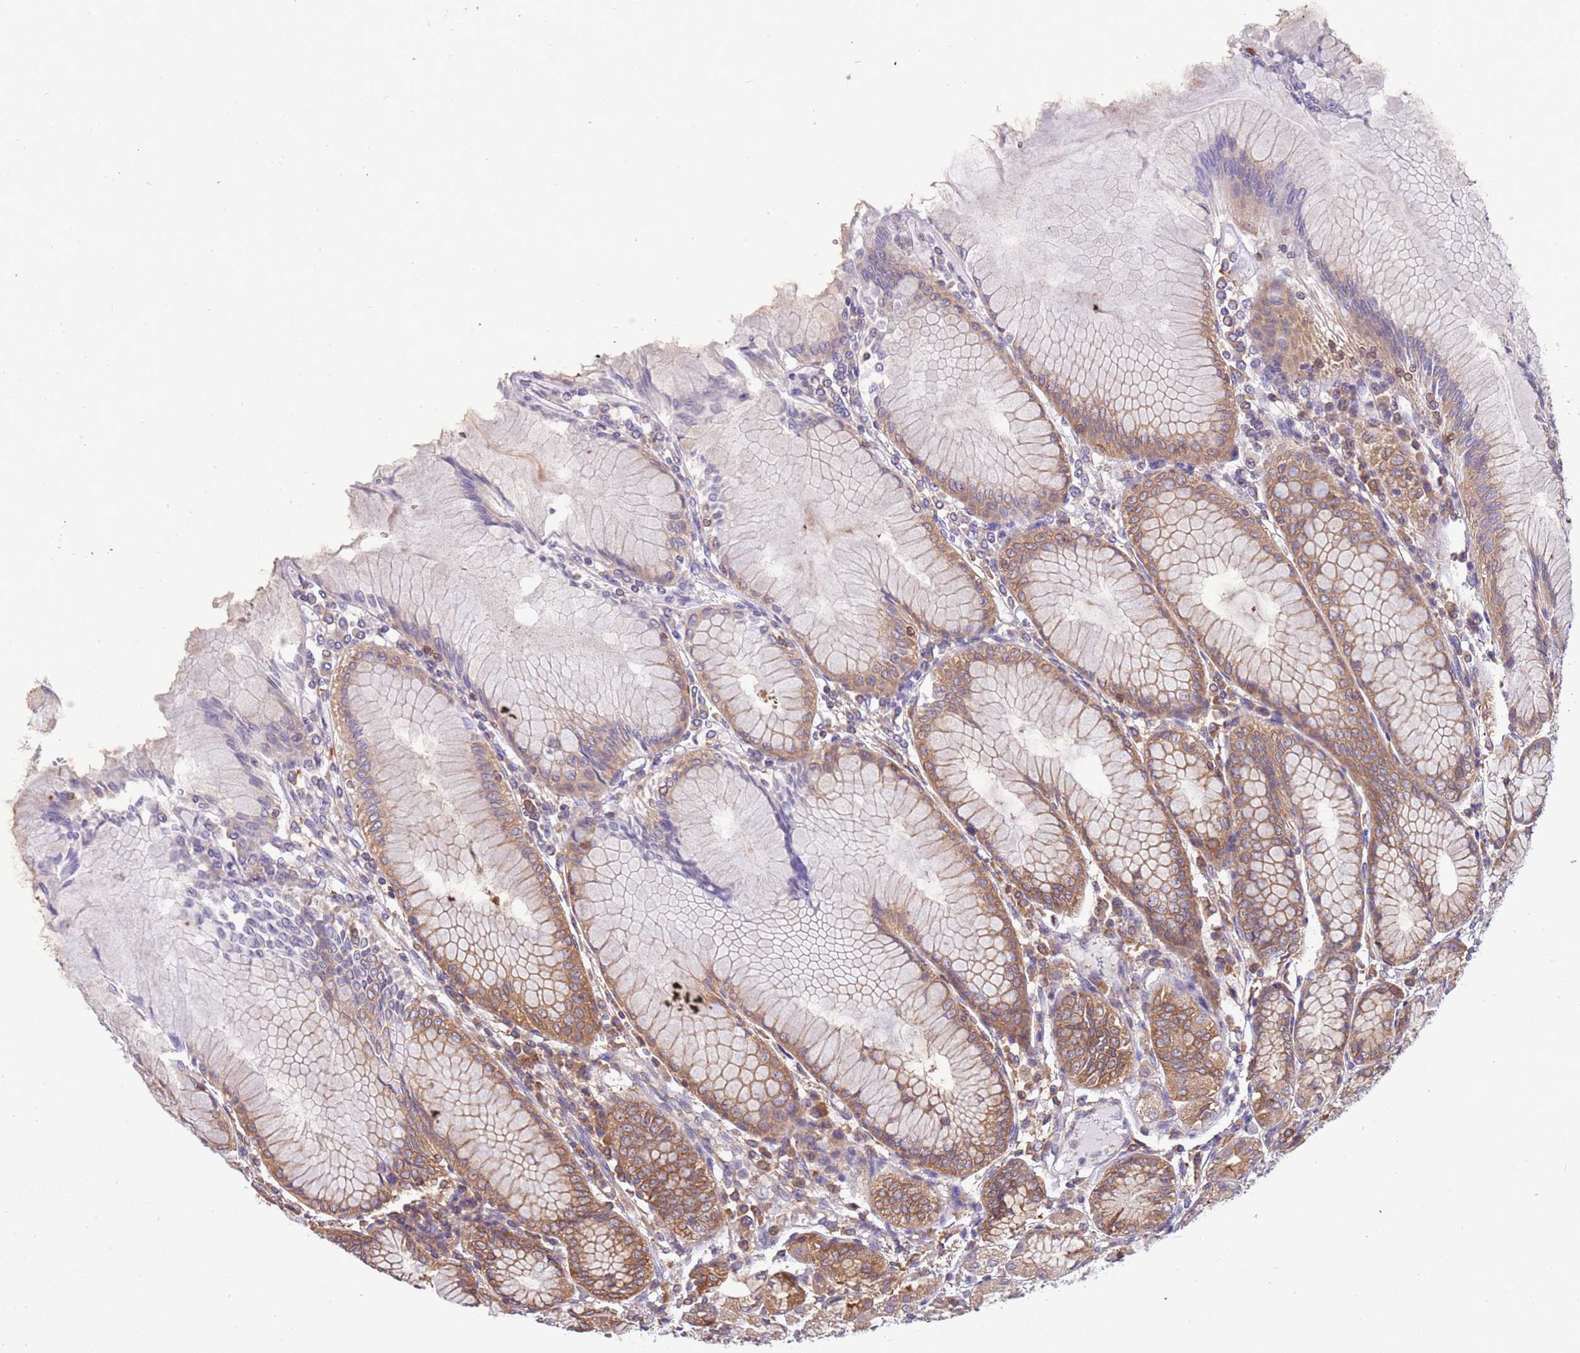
{"staining": {"intensity": "moderate", "quantity": ">75%", "location": "cytoplasmic/membranous"}, "tissue": "stomach", "cell_type": "Glandular cells", "image_type": "normal", "snomed": [{"axis": "morphology", "description": "Normal tissue, NOS"}, {"axis": "topography", "description": "Stomach"}], "caption": "Protein expression analysis of benign stomach displays moderate cytoplasmic/membranous positivity in approximately >75% of glandular cells.", "gene": "STIP1", "patient": {"sex": "female", "age": 57}}